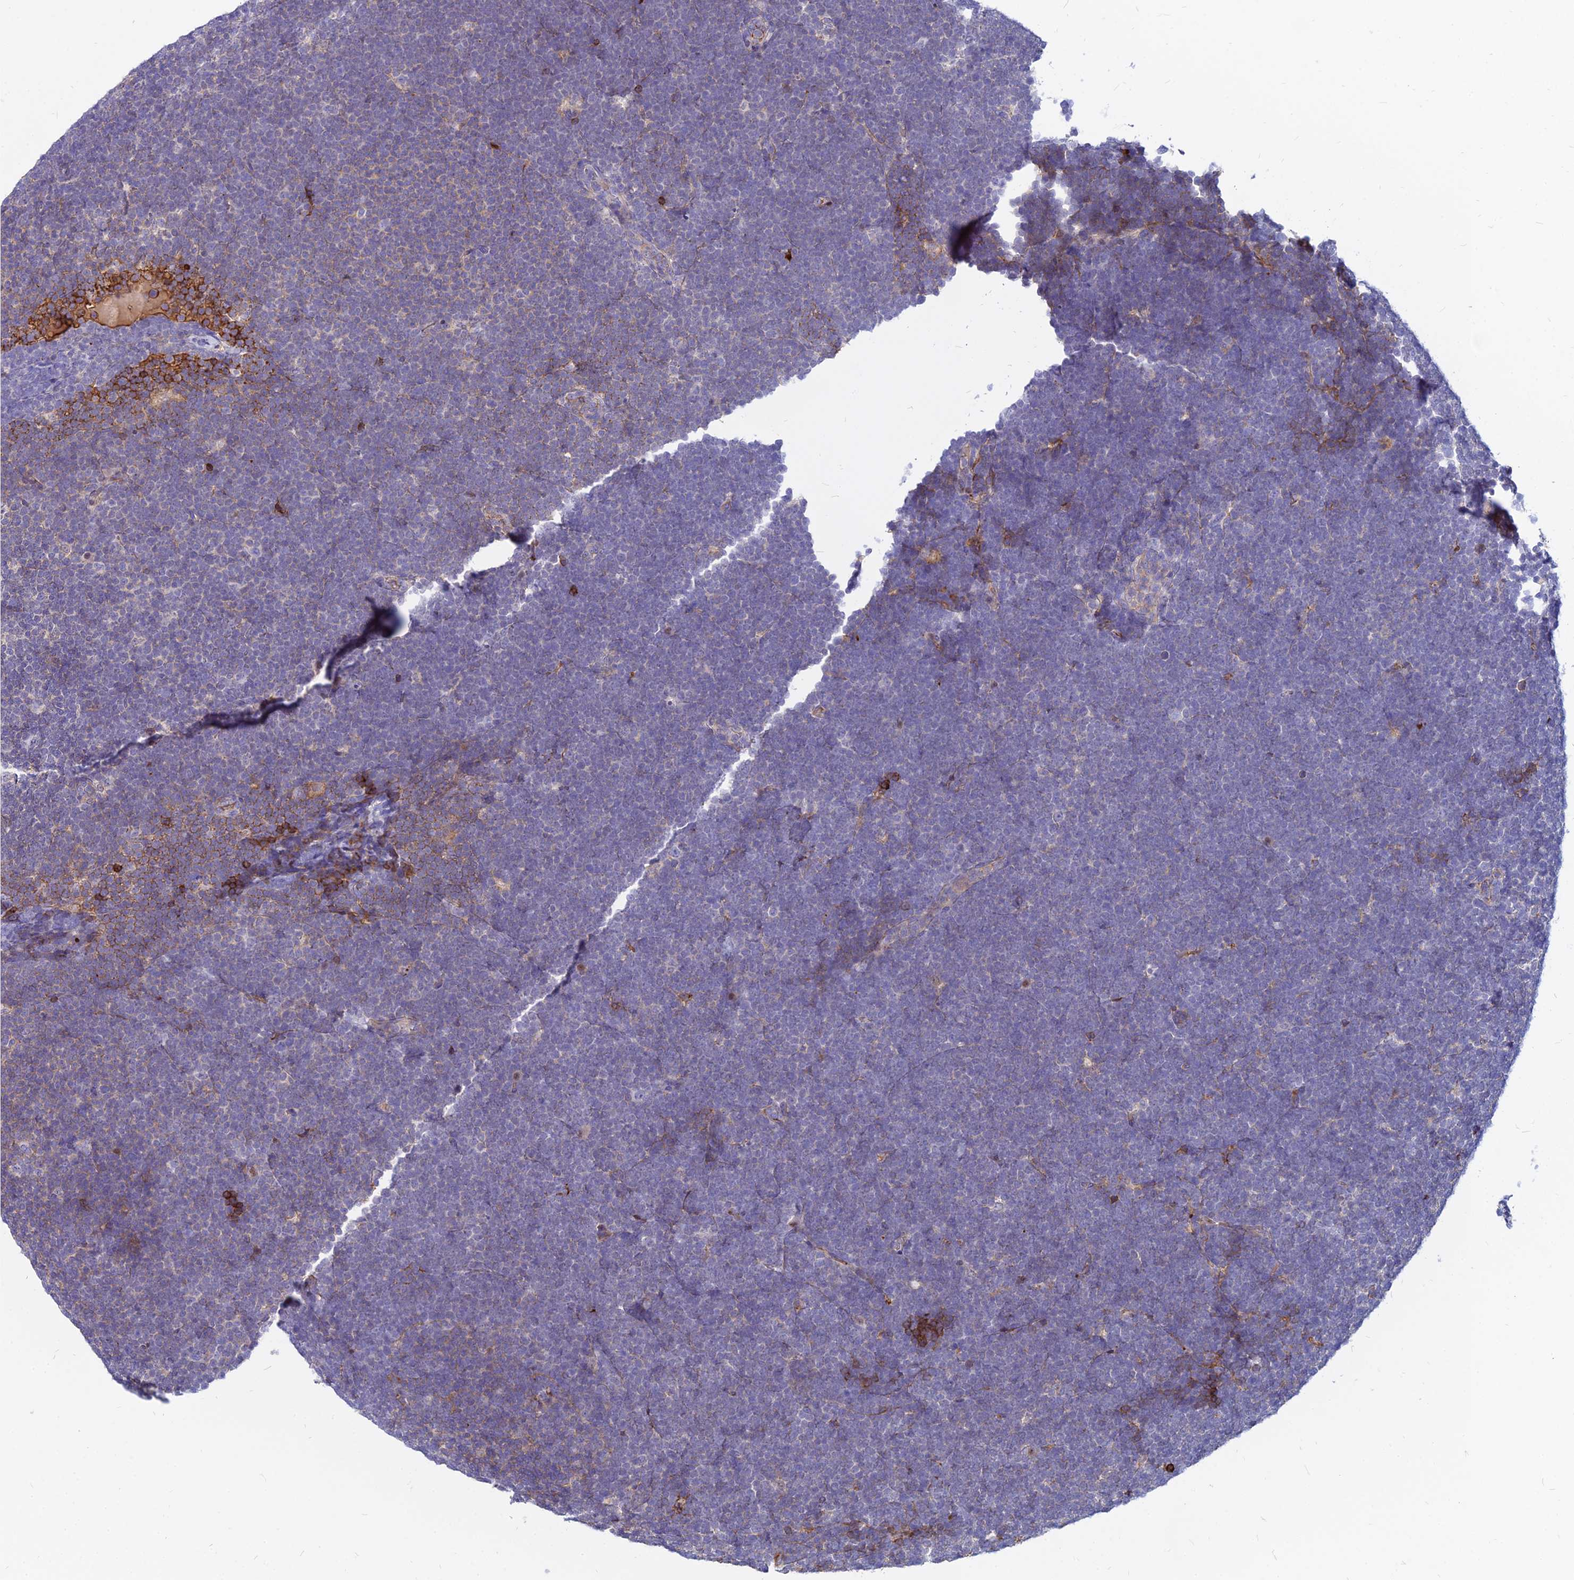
{"staining": {"intensity": "negative", "quantity": "none", "location": "none"}, "tissue": "lymphoma", "cell_type": "Tumor cells", "image_type": "cancer", "snomed": [{"axis": "morphology", "description": "Malignant lymphoma, non-Hodgkin's type, High grade"}, {"axis": "topography", "description": "Lymph node"}], "caption": "Photomicrograph shows no protein expression in tumor cells of lymphoma tissue.", "gene": "ACSM6", "patient": {"sex": "male", "age": 13}}